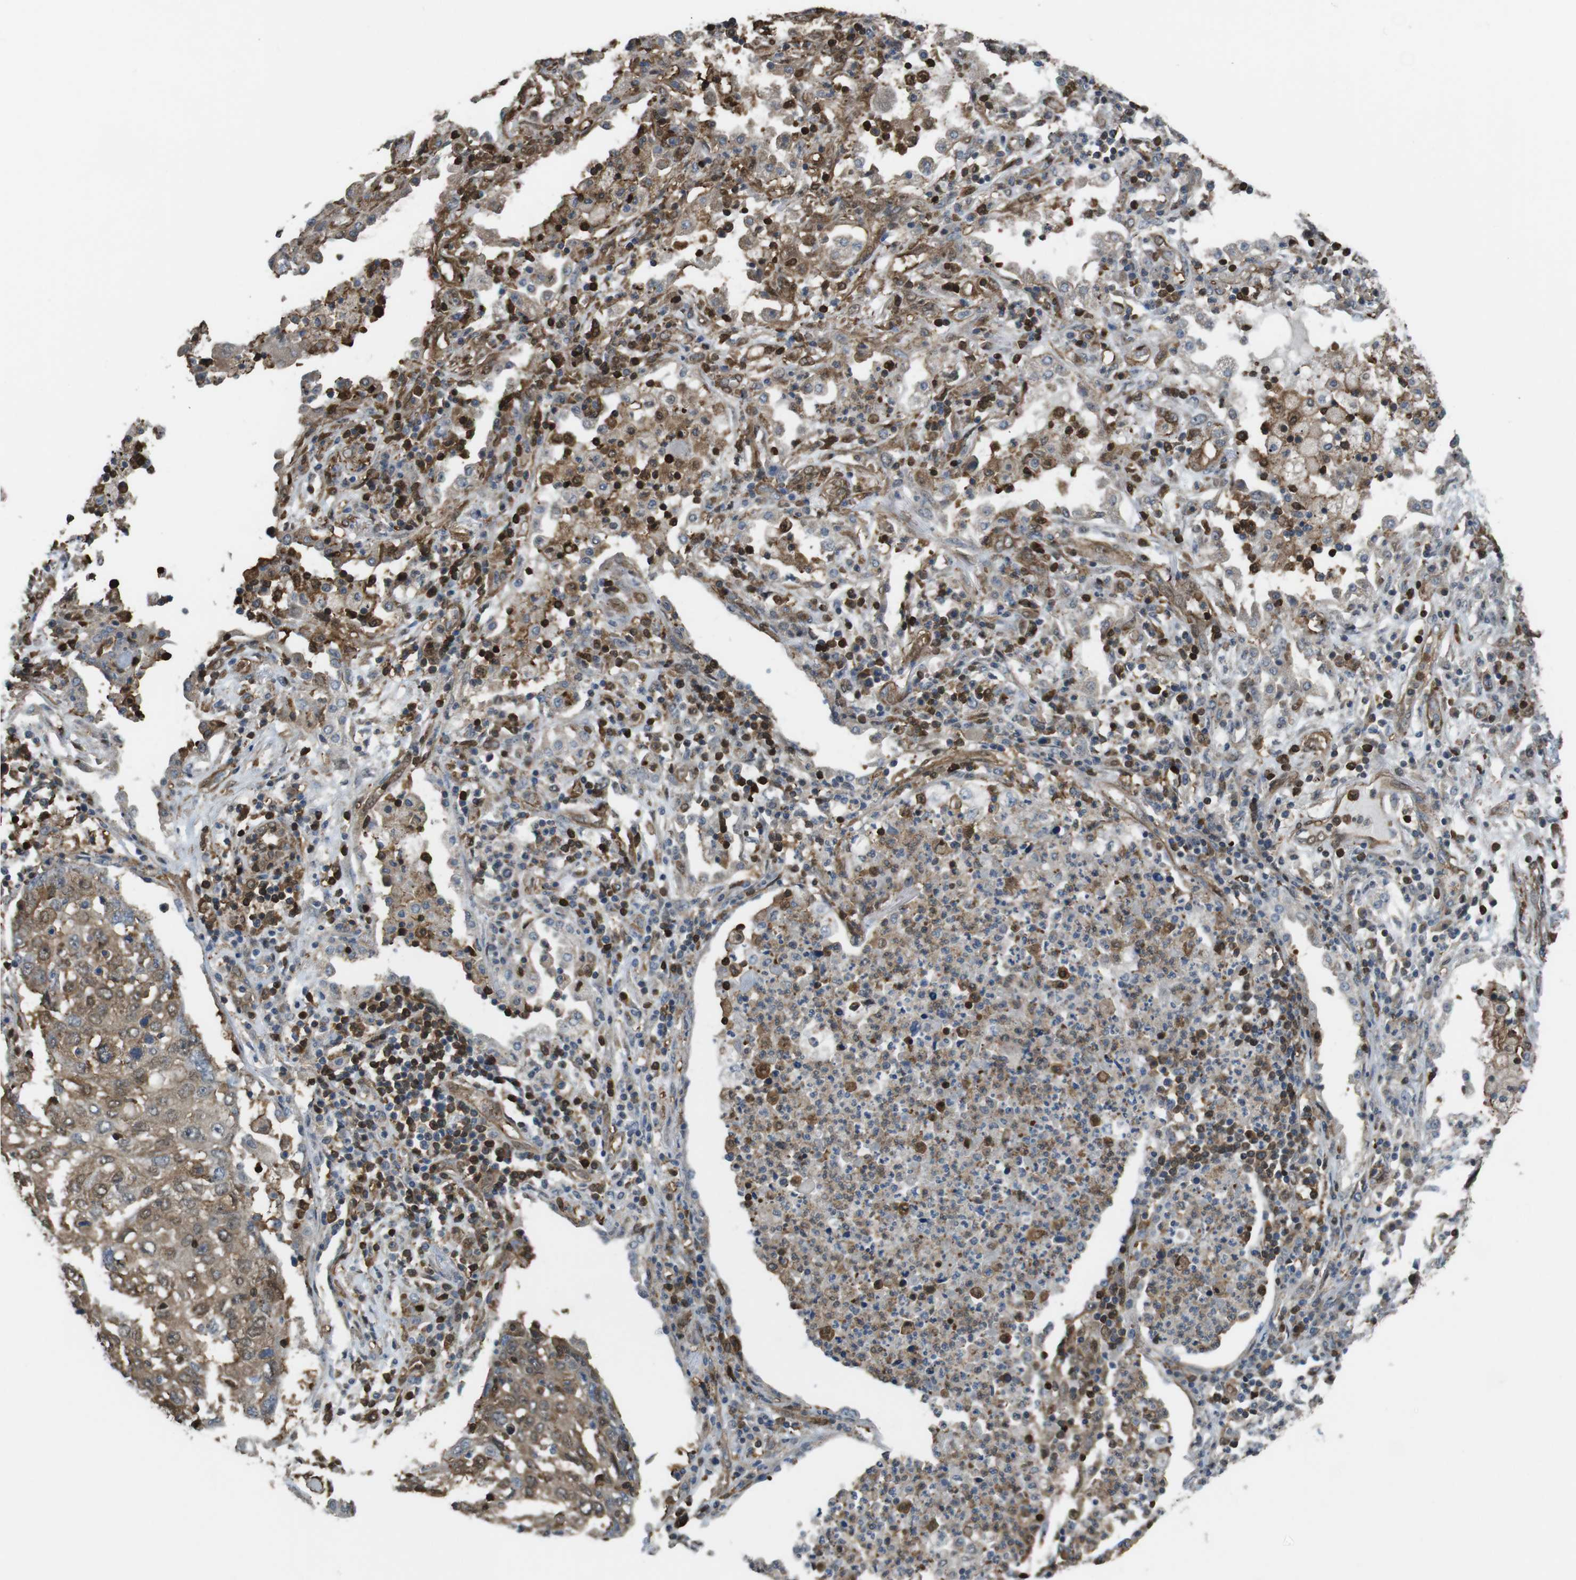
{"staining": {"intensity": "moderate", "quantity": ">75%", "location": "cytoplasmic/membranous,nuclear"}, "tissue": "lung cancer", "cell_type": "Tumor cells", "image_type": "cancer", "snomed": [{"axis": "morphology", "description": "Squamous cell carcinoma, NOS"}, {"axis": "topography", "description": "Lung"}], "caption": "A micrograph of human squamous cell carcinoma (lung) stained for a protein displays moderate cytoplasmic/membranous and nuclear brown staining in tumor cells.", "gene": "ARHGDIA", "patient": {"sex": "female", "age": 63}}